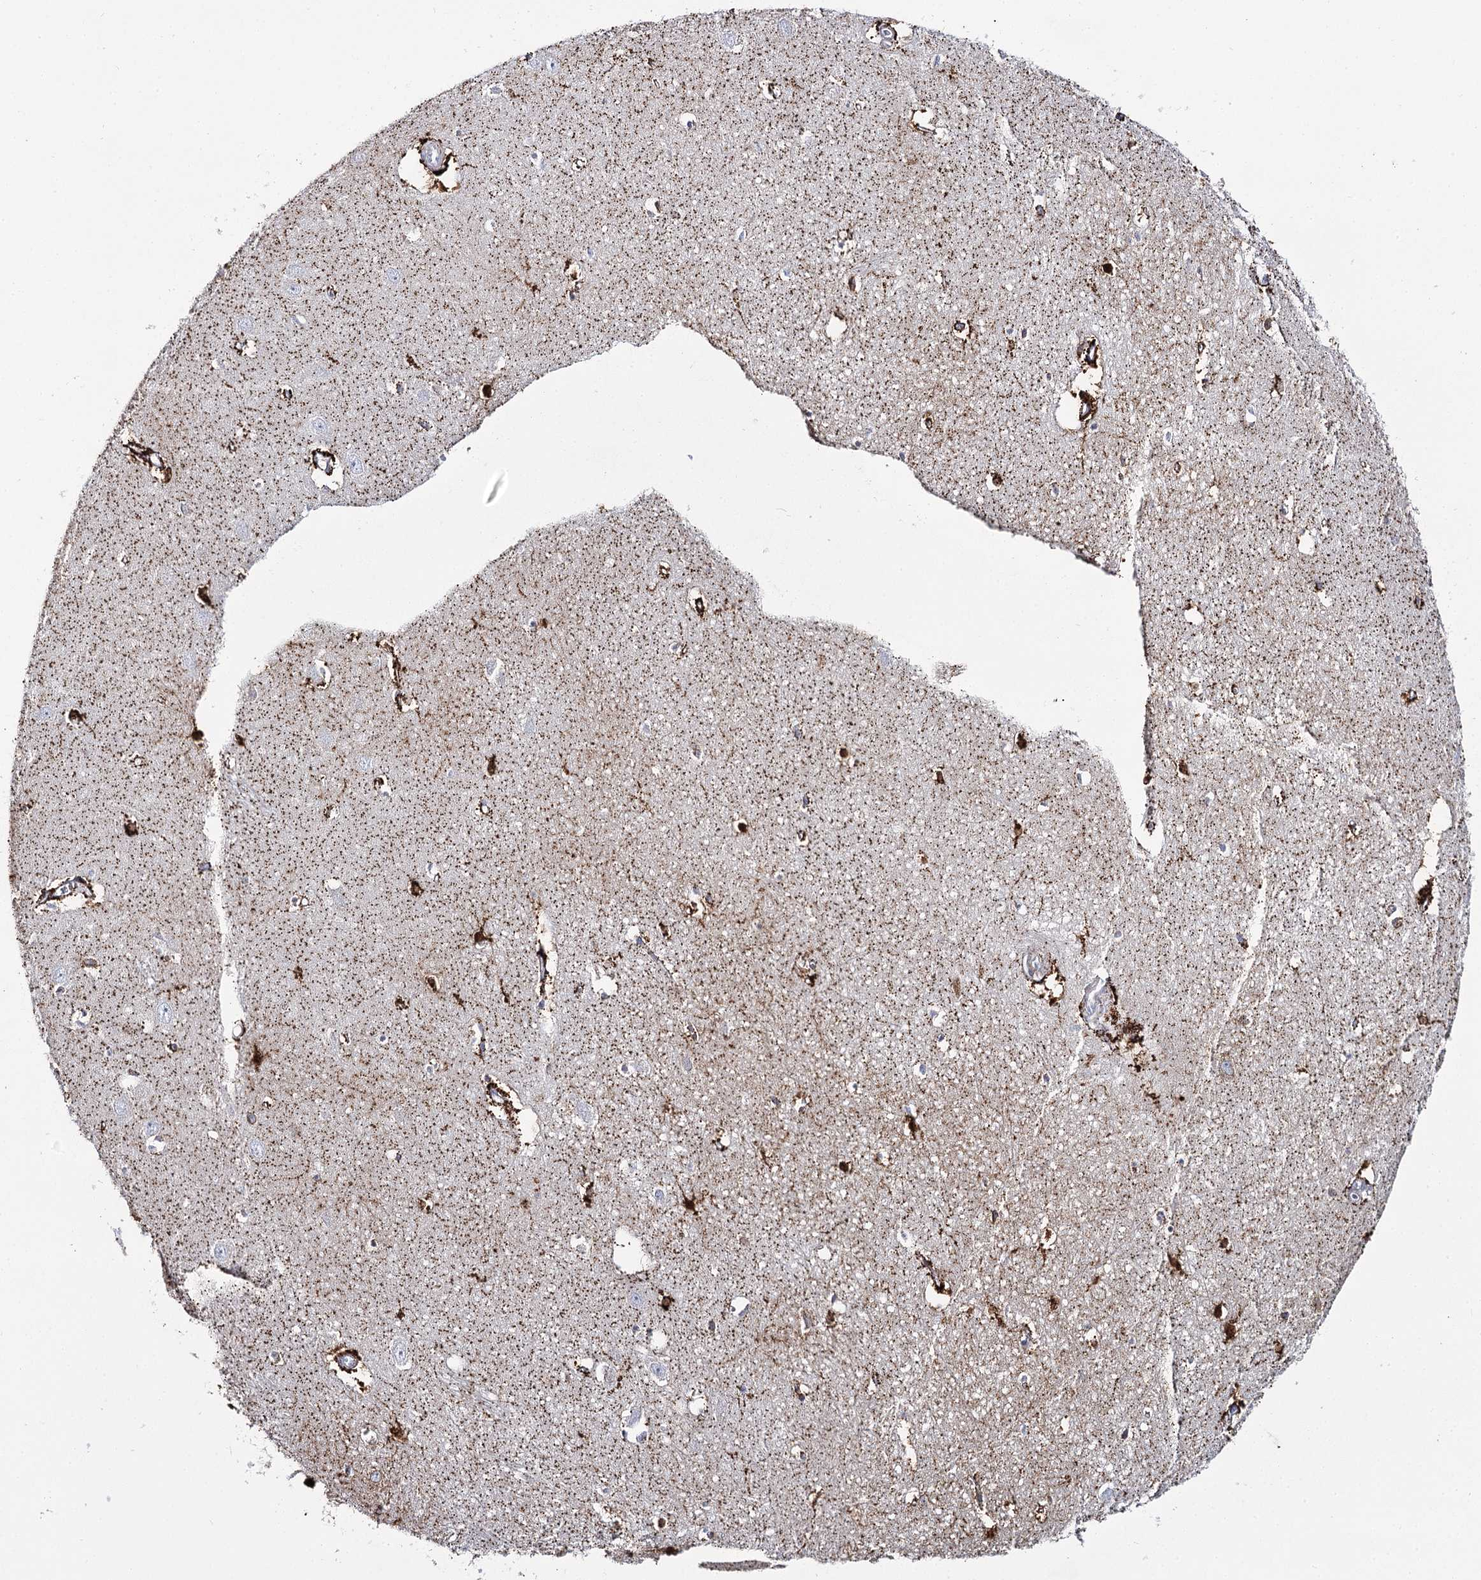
{"staining": {"intensity": "strong", "quantity": "<25%", "location": "cytoplasmic/membranous"}, "tissue": "hippocampus", "cell_type": "Glial cells", "image_type": "normal", "snomed": [{"axis": "morphology", "description": "Normal tissue, NOS"}, {"axis": "topography", "description": "Hippocampus"}], "caption": "Immunohistochemical staining of normal hippocampus reveals medium levels of strong cytoplasmic/membranous expression in approximately <25% of glial cells.", "gene": "THUMPD3", "patient": {"sex": "female", "age": 64}}